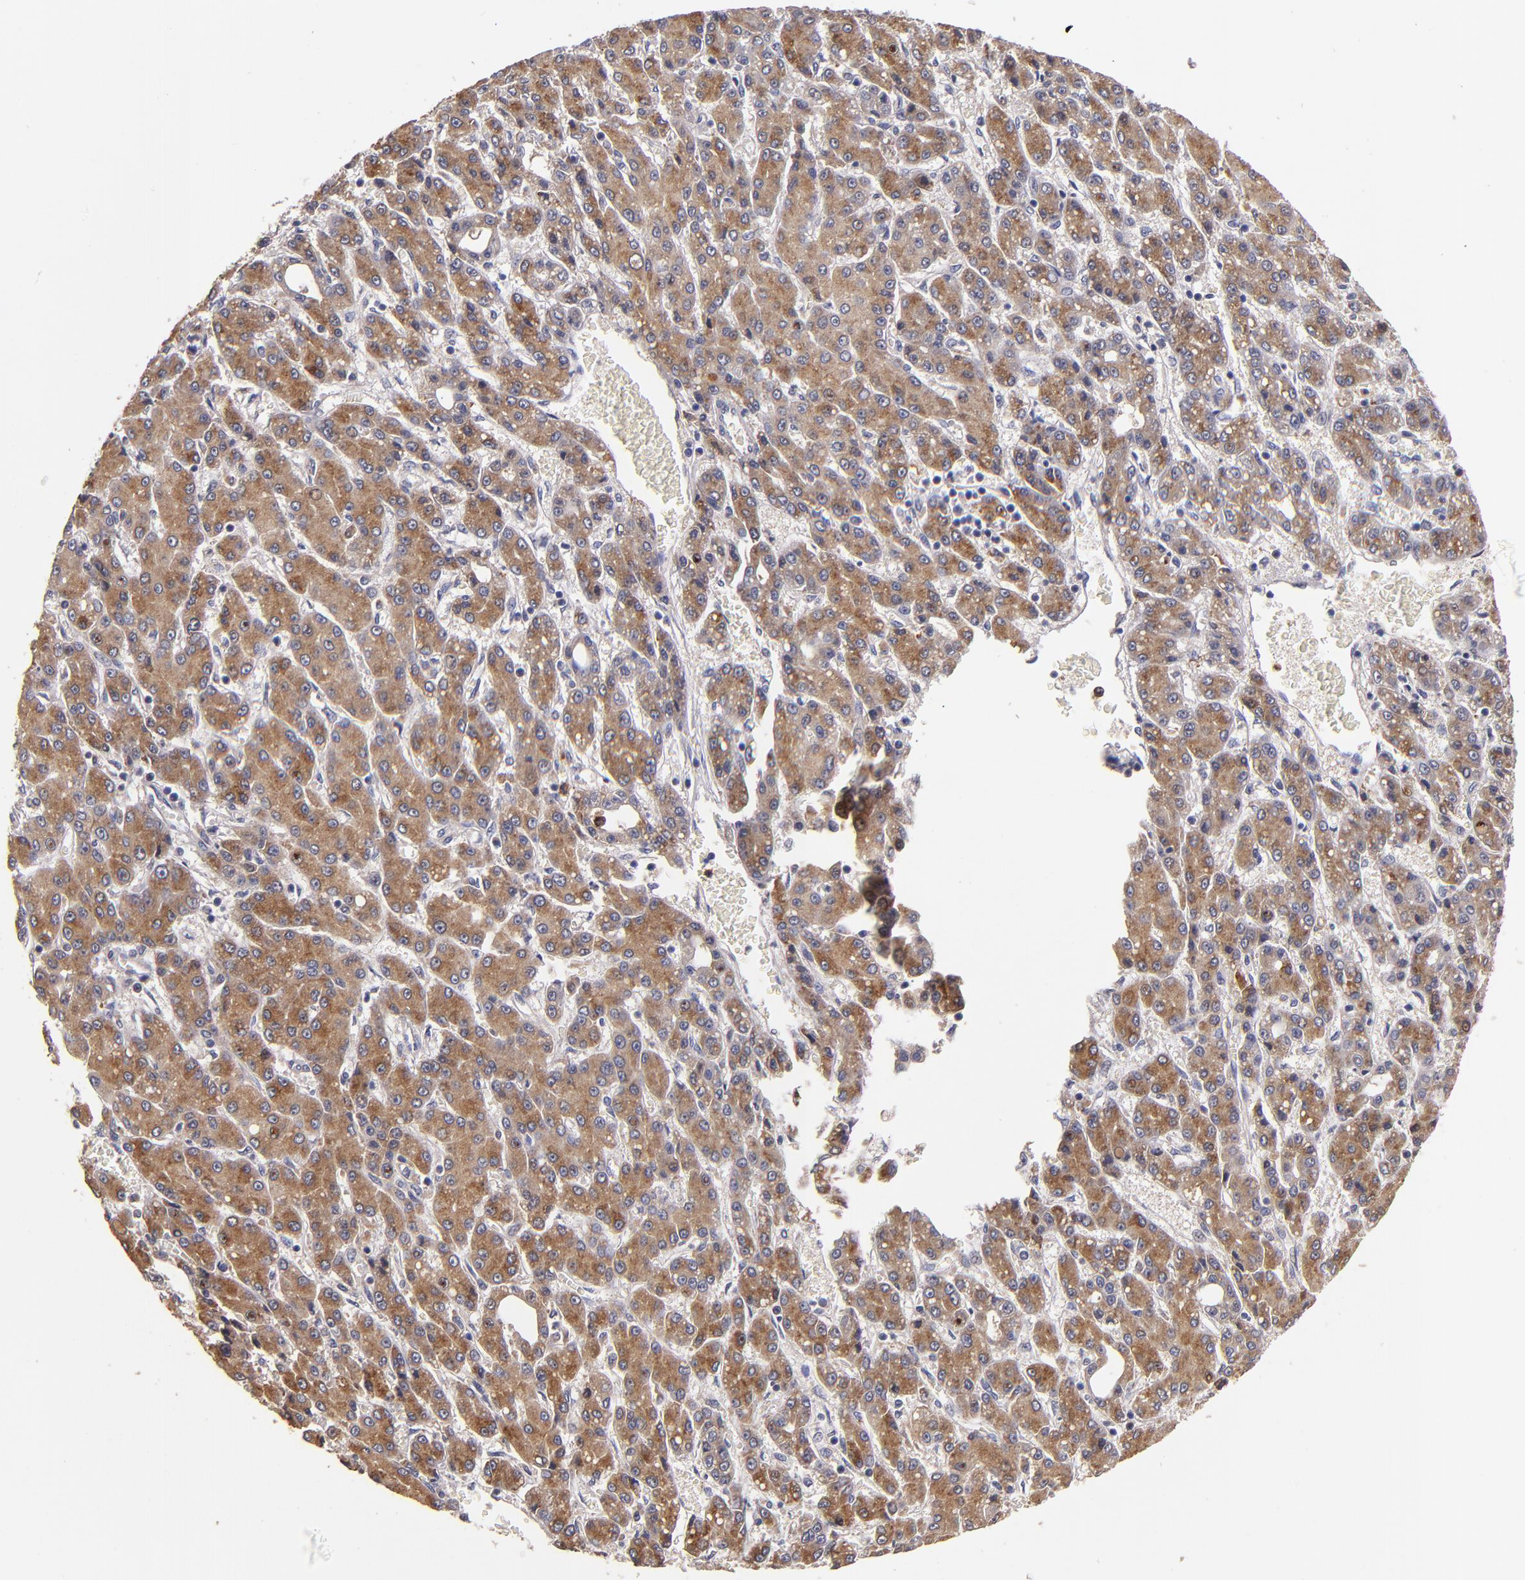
{"staining": {"intensity": "moderate", "quantity": ">75%", "location": "cytoplasmic/membranous"}, "tissue": "liver cancer", "cell_type": "Tumor cells", "image_type": "cancer", "snomed": [{"axis": "morphology", "description": "Carcinoma, Hepatocellular, NOS"}, {"axis": "topography", "description": "Liver"}], "caption": "Hepatocellular carcinoma (liver) tissue demonstrates moderate cytoplasmic/membranous staining in approximately >75% of tumor cells, visualized by immunohistochemistry. Nuclei are stained in blue.", "gene": "TTLL12", "patient": {"sex": "male", "age": 69}}